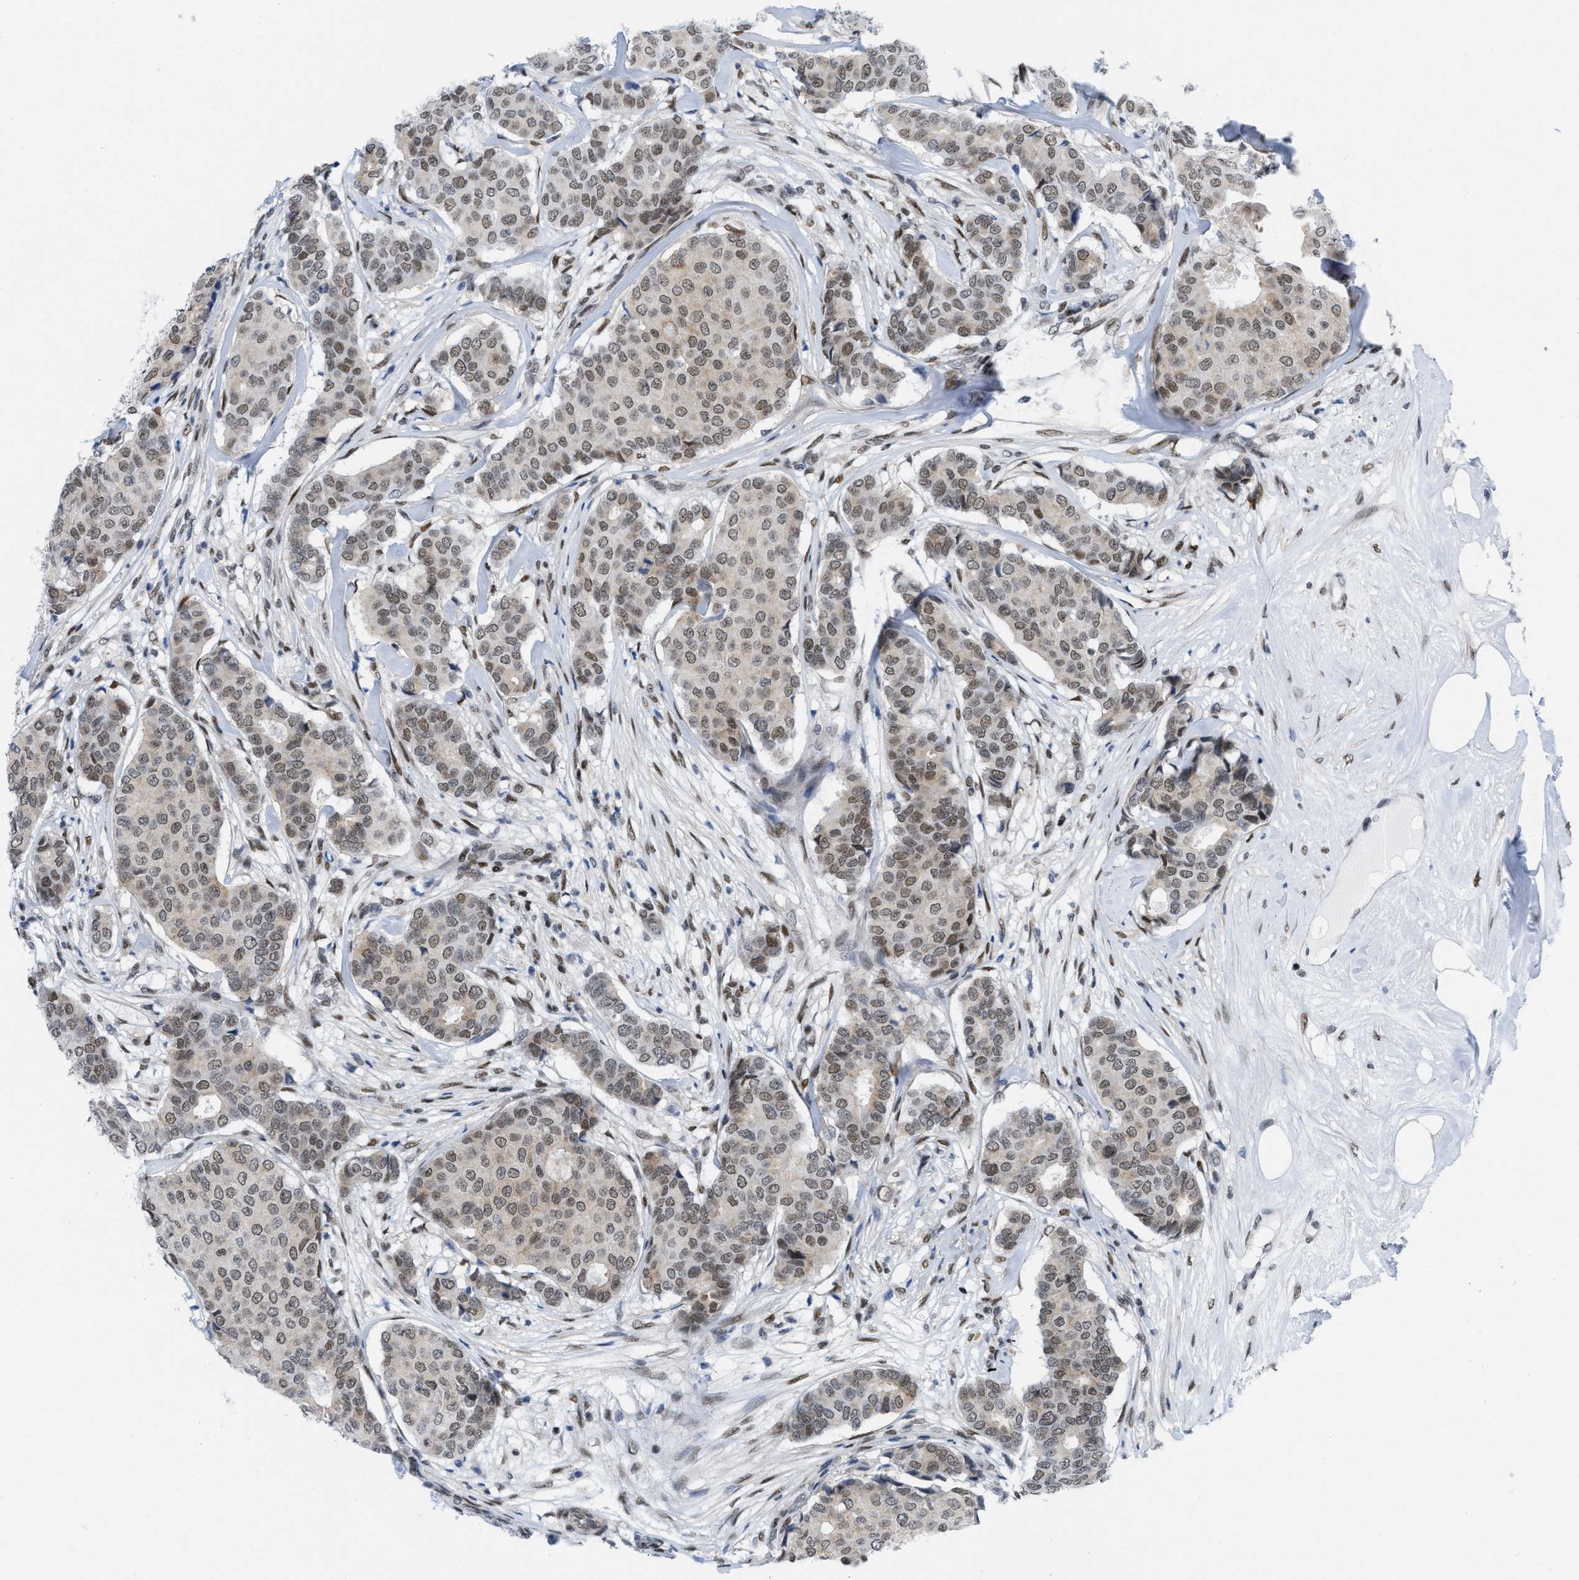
{"staining": {"intensity": "weak", "quantity": ">75%", "location": "nuclear"}, "tissue": "breast cancer", "cell_type": "Tumor cells", "image_type": "cancer", "snomed": [{"axis": "morphology", "description": "Duct carcinoma"}, {"axis": "topography", "description": "Breast"}], "caption": "Brown immunohistochemical staining in human breast cancer (invasive ductal carcinoma) shows weak nuclear positivity in approximately >75% of tumor cells. (DAB (3,3'-diaminobenzidine) IHC, brown staining for protein, blue staining for nuclei).", "gene": "MIER1", "patient": {"sex": "female", "age": 75}}